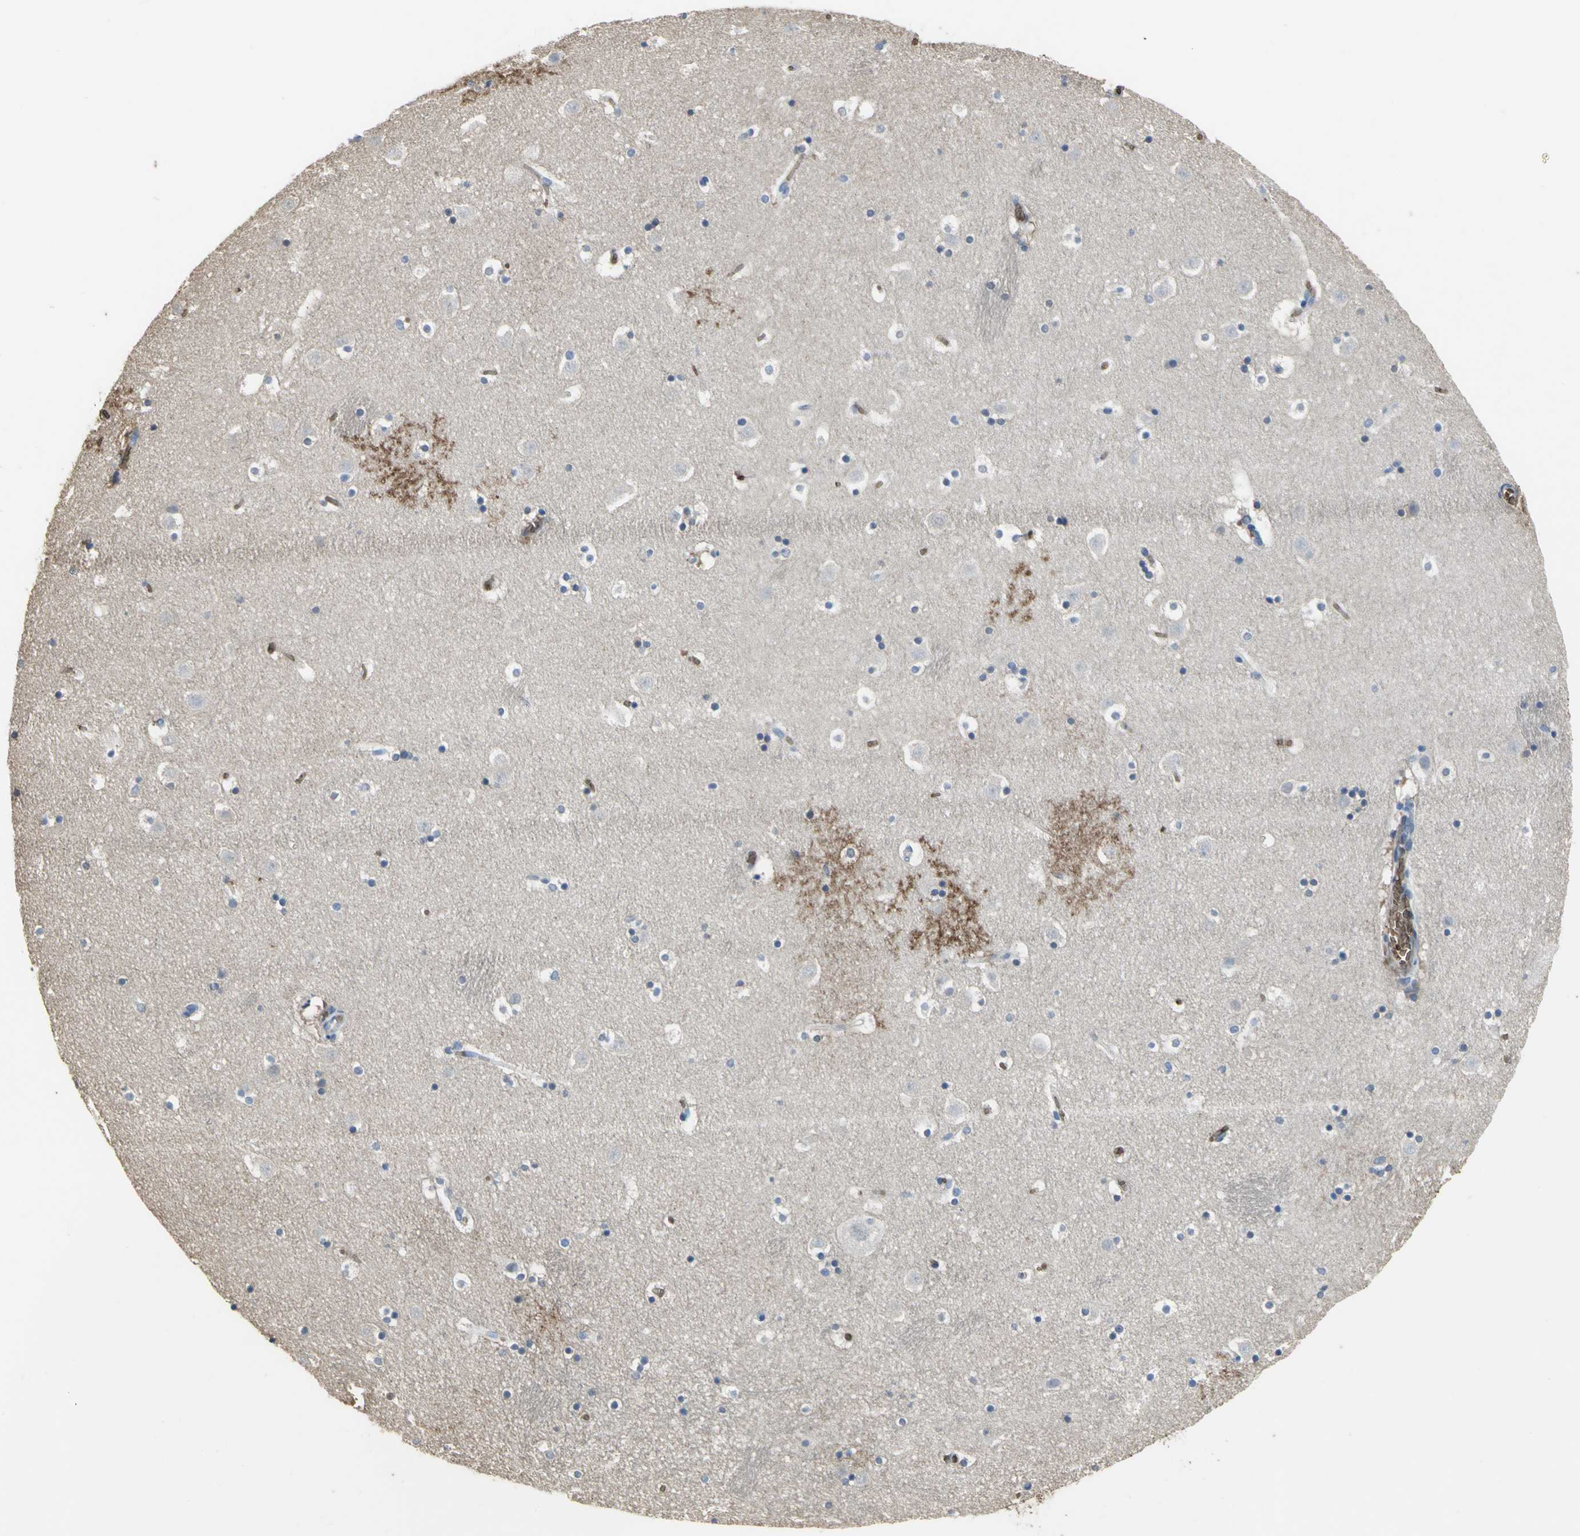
{"staining": {"intensity": "moderate", "quantity": "<25%", "location": "cytoplasmic/membranous"}, "tissue": "caudate", "cell_type": "Glial cells", "image_type": "normal", "snomed": [{"axis": "morphology", "description": "Normal tissue, NOS"}, {"axis": "topography", "description": "Lateral ventricle wall"}], "caption": "Immunohistochemical staining of benign caudate shows <25% levels of moderate cytoplasmic/membranous protein staining in approximately <25% of glial cells.", "gene": "TREM1", "patient": {"sex": "male", "age": 45}}